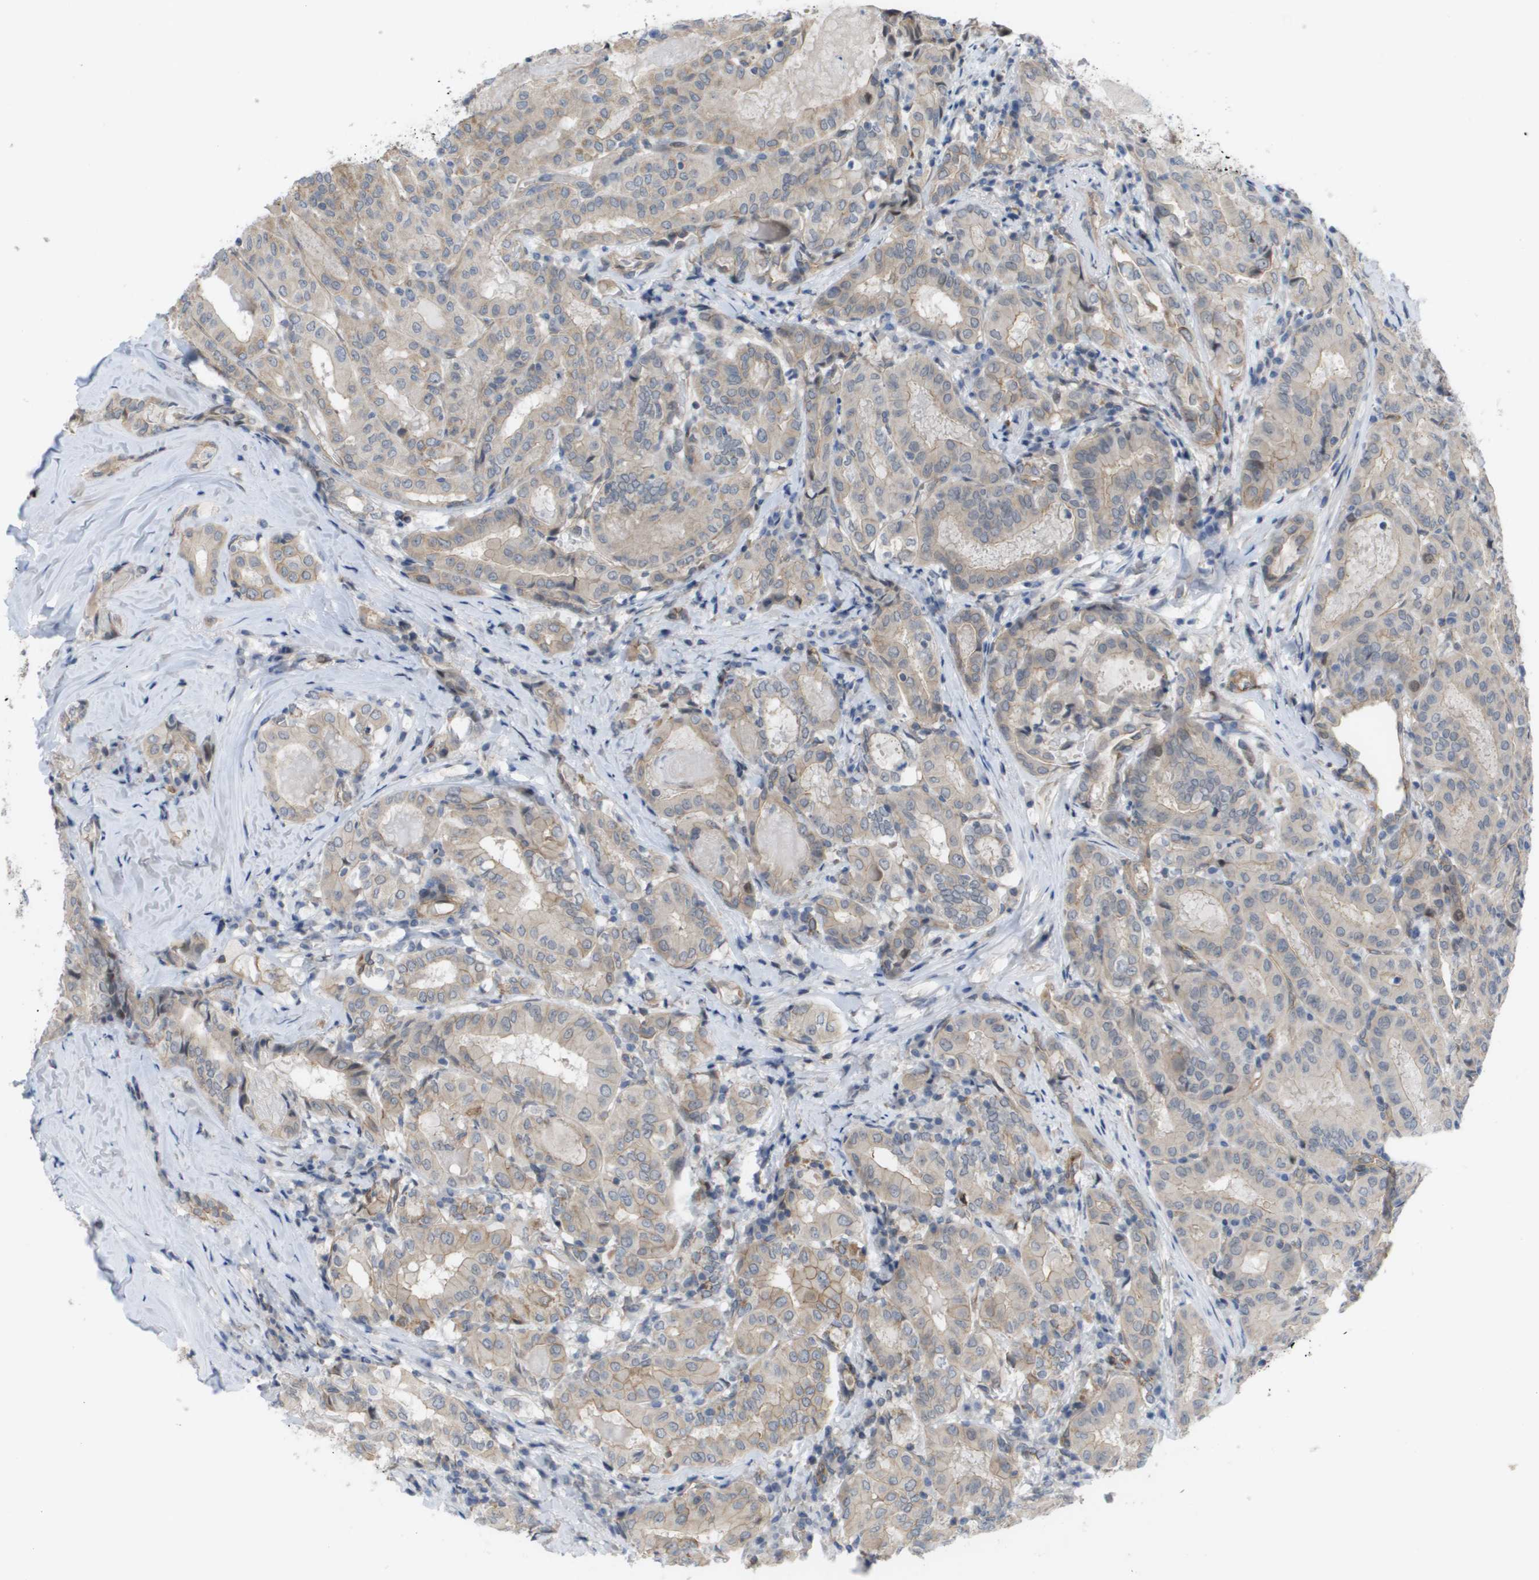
{"staining": {"intensity": "weak", "quantity": "25%-75%", "location": "cytoplasmic/membranous"}, "tissue": "thyroid cancer", "cell_type": "Tumor cells", "image_type": "cancer", "snomed": [{"axis": "morphology", "description": "Papillary adenocarcinoma, NOS"}, {"axis": "topography", "description": "Thyroid gland"}], "caption": "Protein analysis of papillary adenocarcinoma (thyroid) tissue shows weak cytoplasmic/membranous staining in about 25%-75% of tumor cells.", "gene": "MTARC2", "patient": {"sex": "female", "age": 42}}